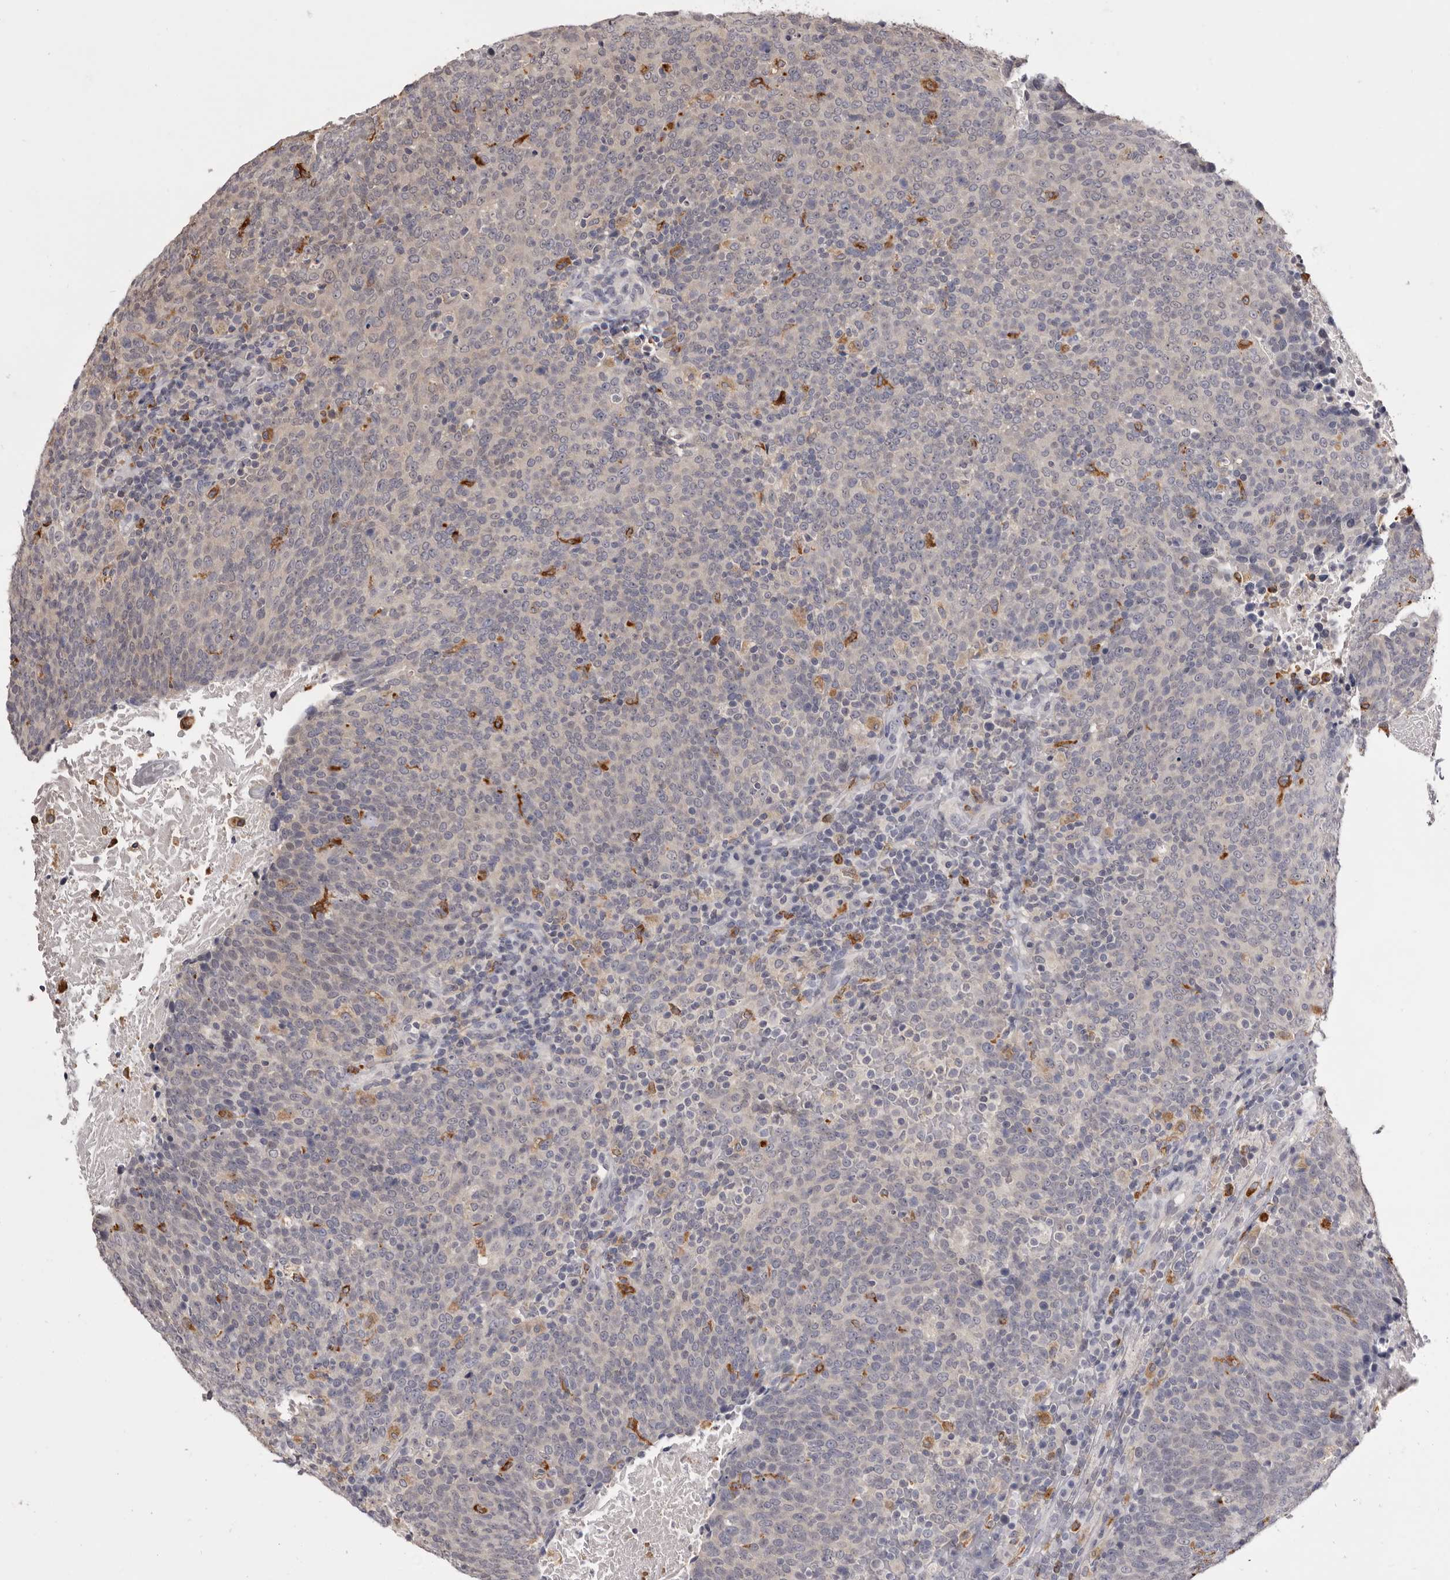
{"staining": {"intensity": "negative", "quantity": "none", "location": "none"}, "tissue": "head and neck cancer", "cell_type": "Tumor cells", "image_type": "cancer", "snomed": [{"axis": "morphology", "description": "Squamous cell carcinoma, NOS"}, {"axis": "morphology", "description": "Squamous cell carcinoma, metastatic, NOS"}, {"axis": "topography", "description": "Lymph node"}, {"axis": "topography", "description": "Head-Neck"}], "caption": "This is a image of IHC staining of head and neck cancer (squamous cell carcinoma), which shows no expression in tumor cells.", "gene": "TNNI1", "patient": {"sex": "male", "age": 62}}